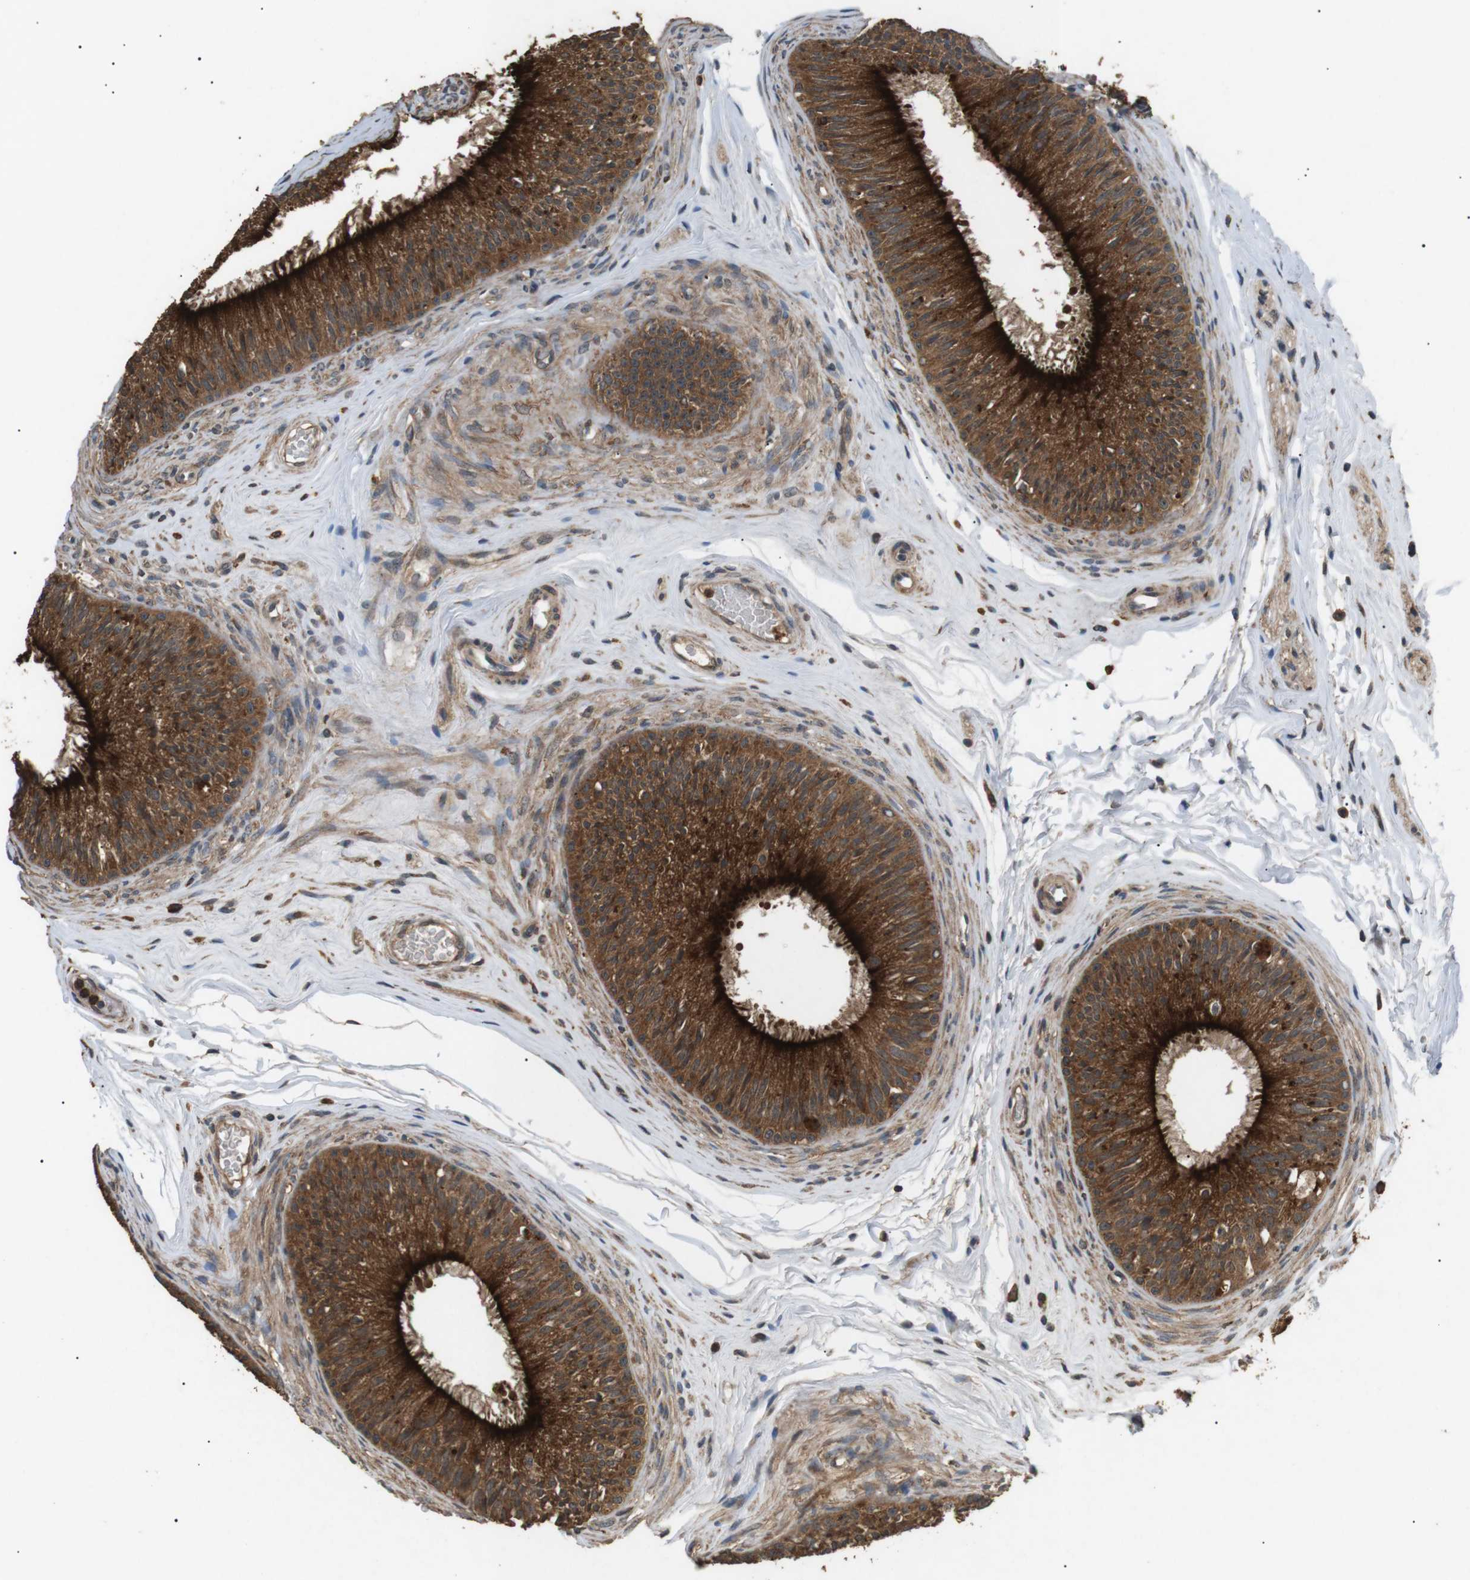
{"staining": {"intensity": "strong", "quantity": ">75%", "location": "cytoplasmic/membranous"}, "tissue": "epididymis", "cell_type": "Glandular cells", "image_type": "normal", "snomed": [{"axis": "morphology", "description": "Normal tissue, NOS"}, {"axis": "topography", "description": "Testis"}, {"axis": "topography", "description": "Epididymis"}], "caption": "IHC micrograph of benign epididymis: epididymis stained using IHC reveals high levels of strong protein expression localized specifically in the cytoplasmic/membranous of glandular cells, appearing as a cytoplasmic/membranous brown color.", "gene": "TBC1D15", "patient": {"sex": "male", "age": 36}}